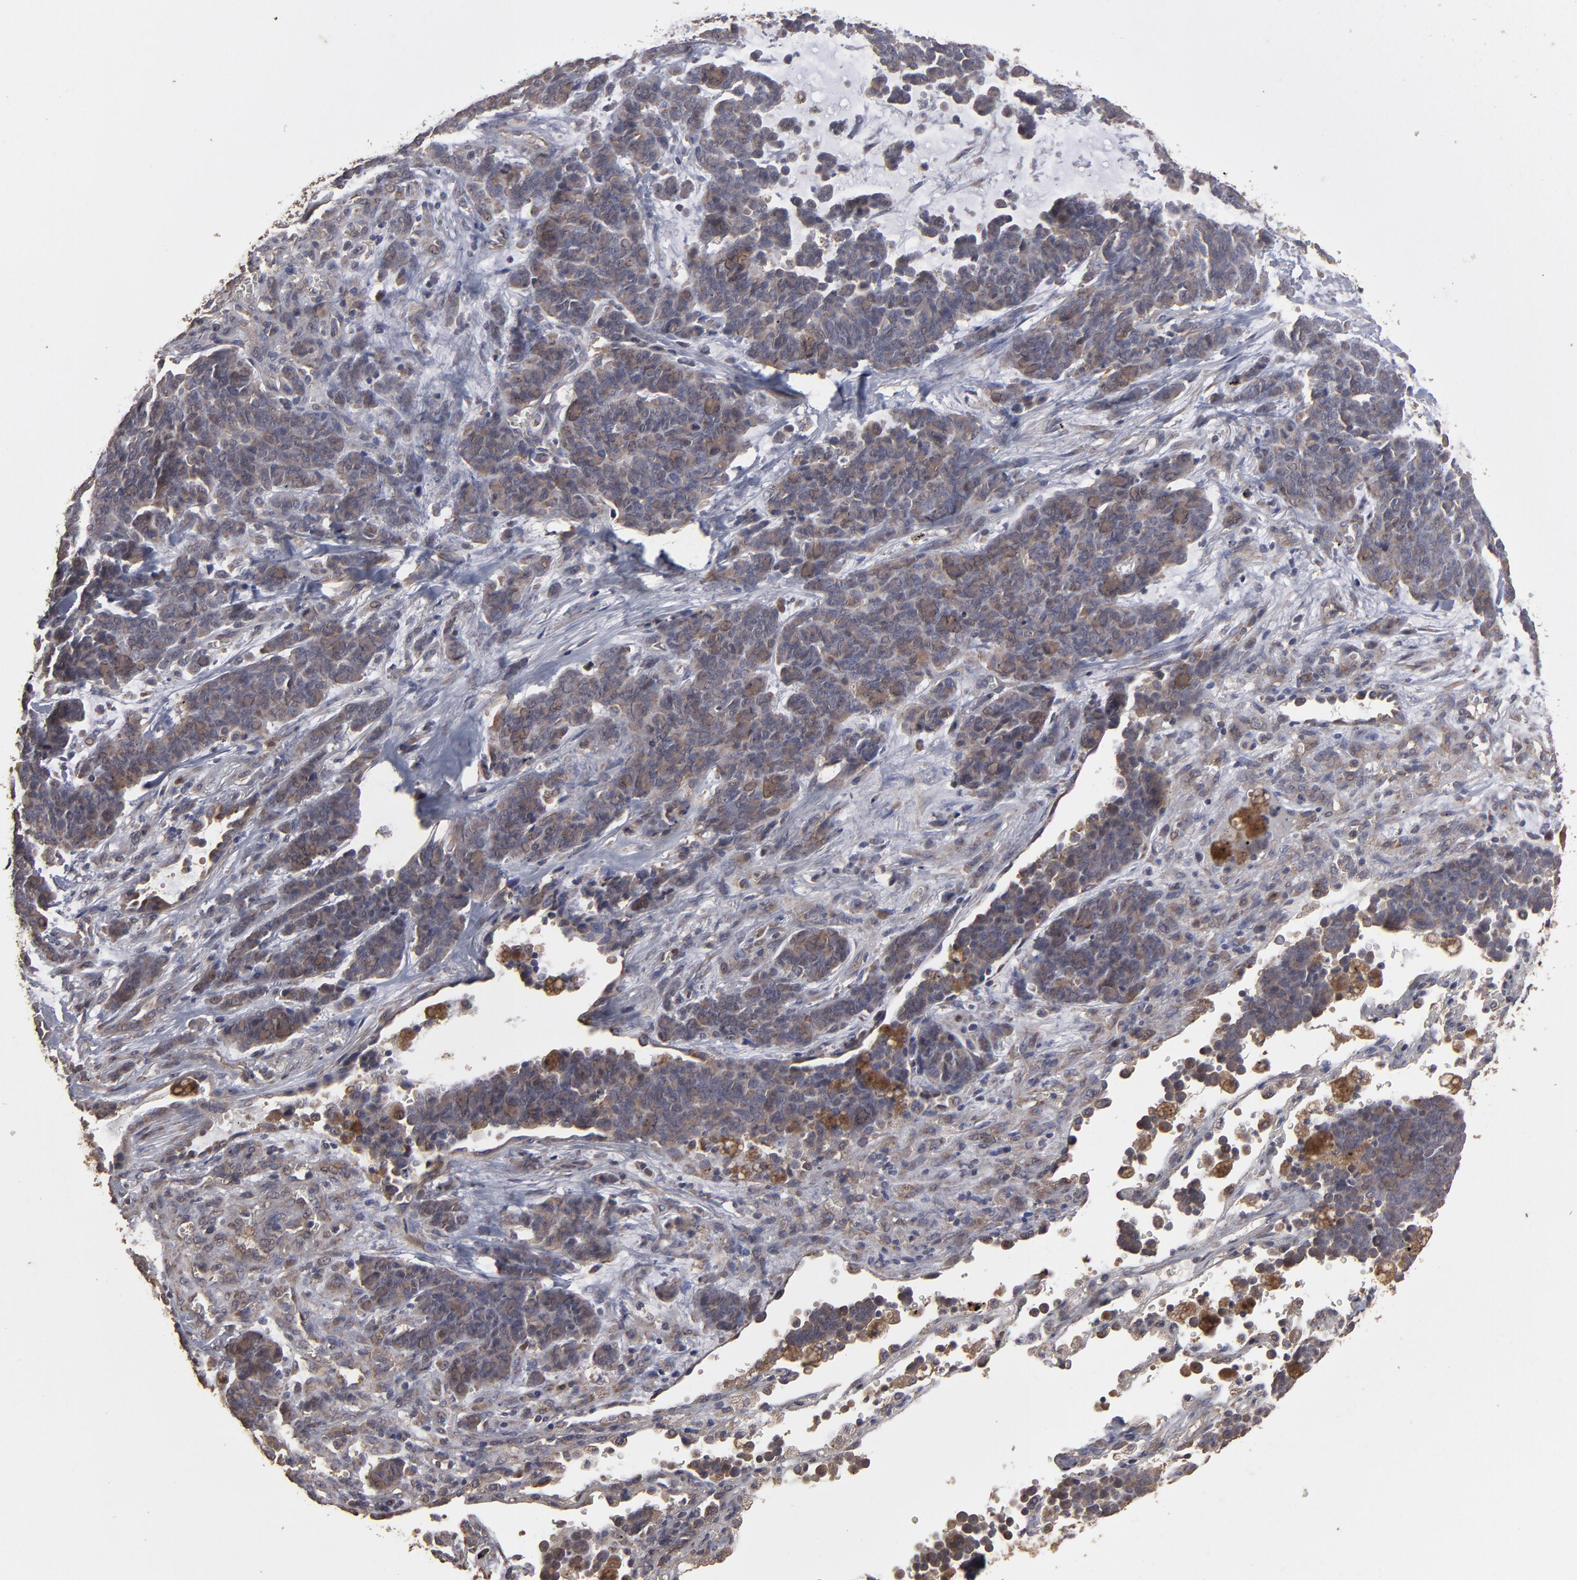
{"staining": {"intensity": "weak", "quantity": ">75%", "location": "cytoplasmic/membranous"}, "tissue": "lung cancer", "cell_type": "Tumor cells", "image_type": "cancer", "snomed": [{"axis": "morphology", "description": "Neoplasm, malignant, NOS"}, {"axis": "topography", "description": "Lung"}], "caption": "Brown immunohistochemical staining in human lung cancer exhibits weak cytoplasmic/membranous staining in approximately >75% of tumor cells.", "gene": "MMP2", "patient": {"sex": "female", "age": 58}}